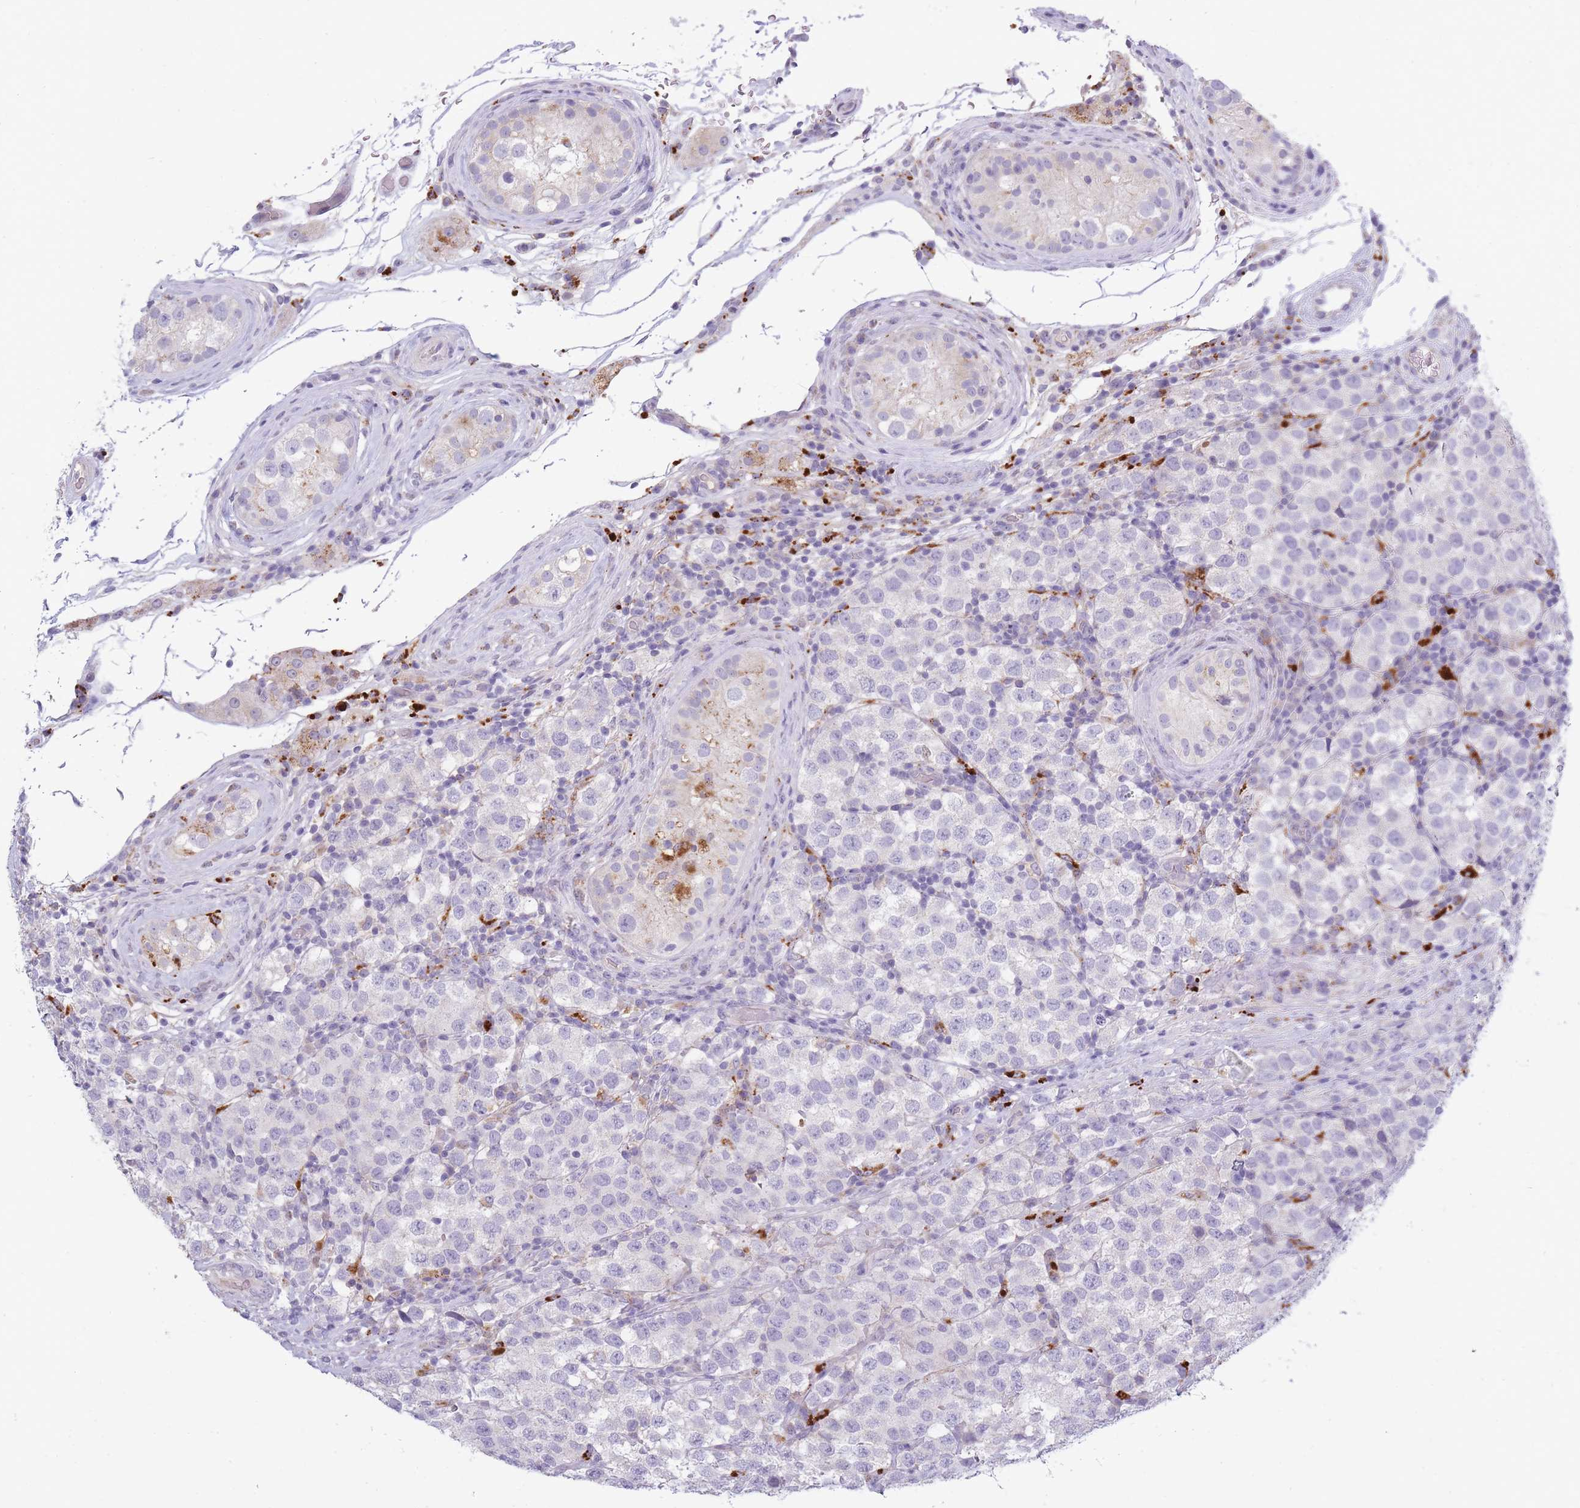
{"staining": {"intensity": "negative", "quantity": "none", "location": "none"}, "tissue": "testis cancer", "cell_type": "Tumor cells", "image_type": "cancer", "snomed": [{"axis": "morphology", "description": "Seminoma, NOS"}, {"axis": "topography", "description": "Testis"}], "caption": "IHC of testis cancer (seminoma) reveals no positivity in tumor cells. (DAB (3,3'-diaminobenzidine) IHC, high magnification).", "gene": "TRIM61", "patient": {"sex": "male", "age": 34}}